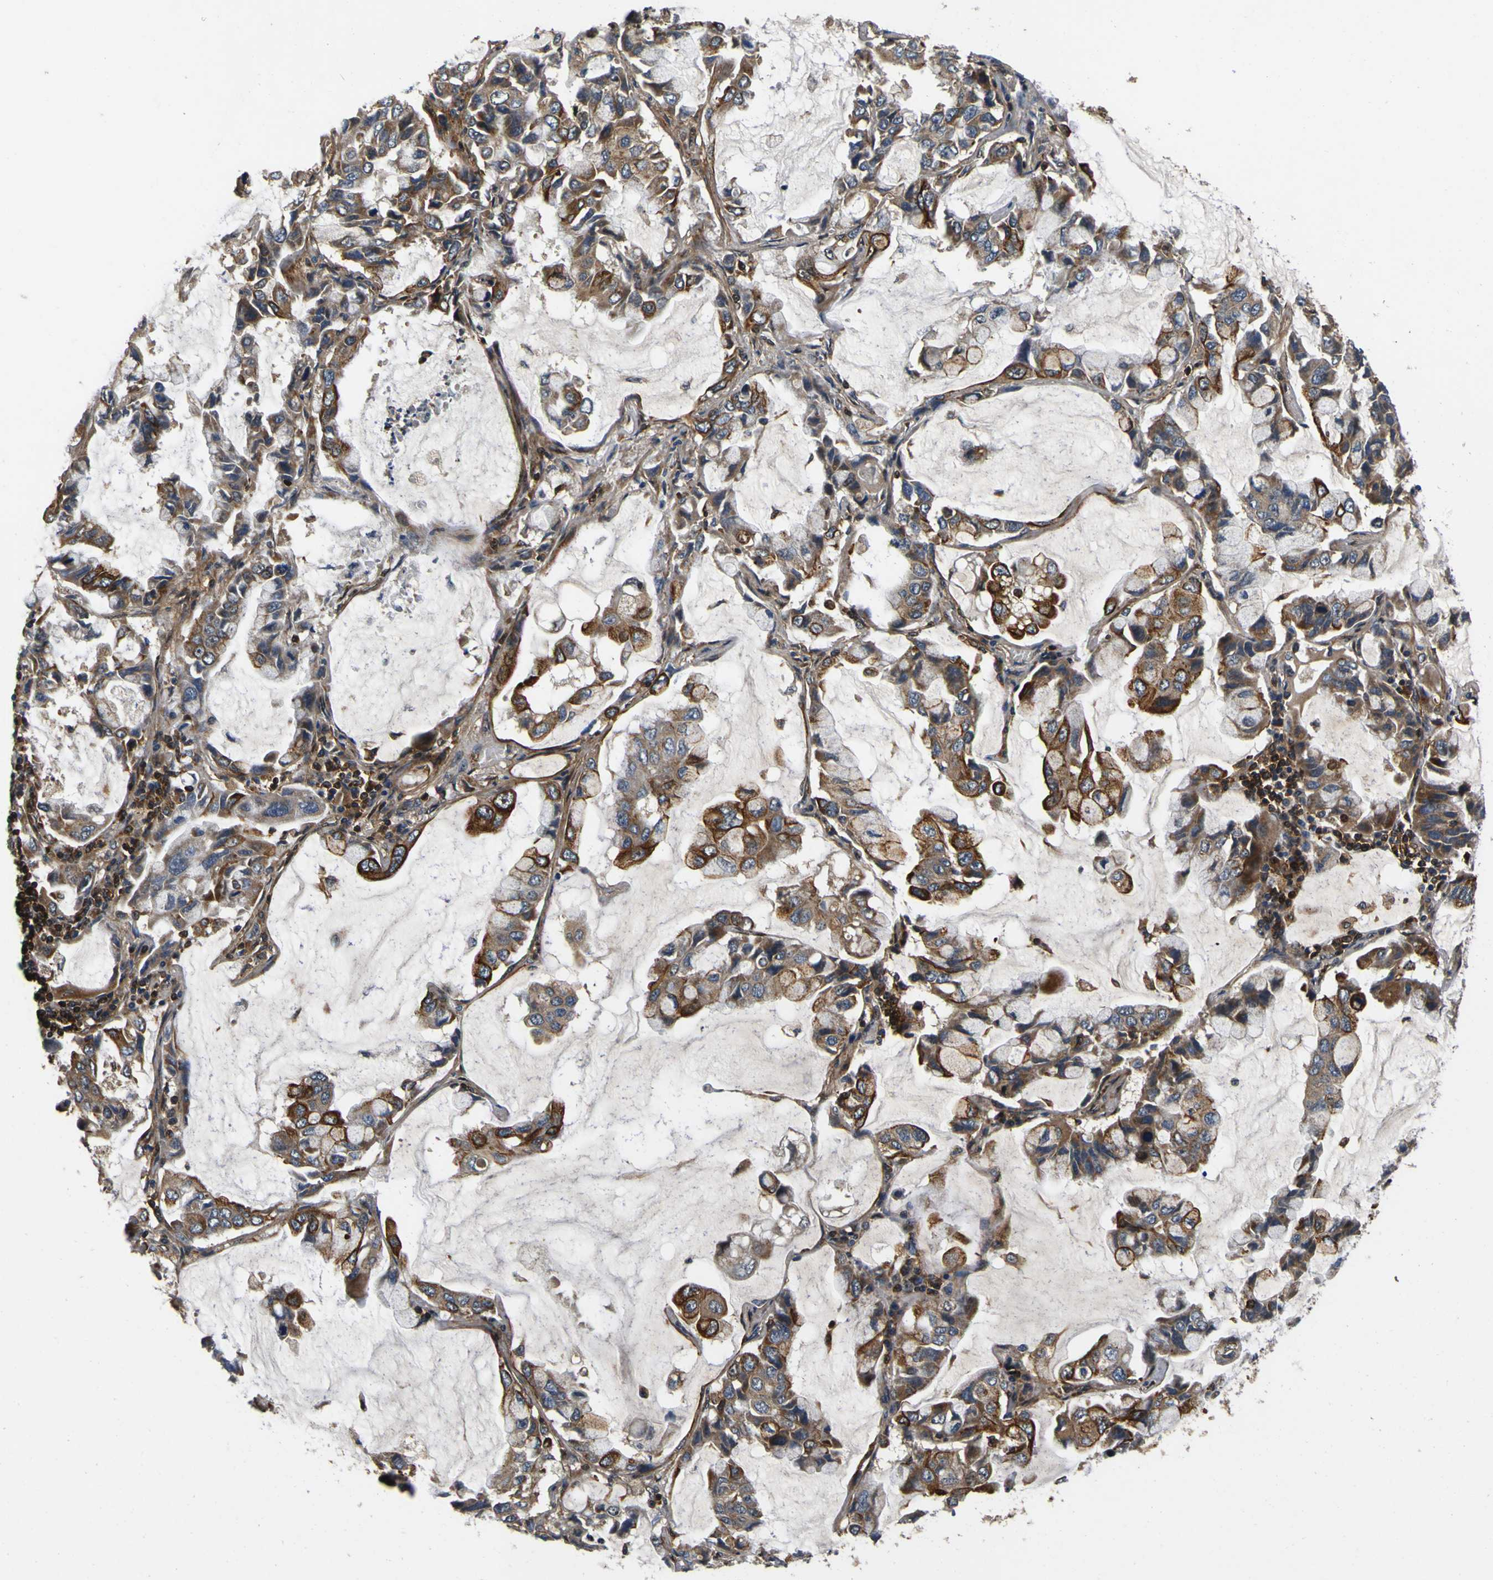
{"staining": {"intensity": "moderate", "quantity": ">75%", "location": "cytoplasmic/membranous"}, "tissue": "lung cancer", "cell_type": "Tumor cells", "image_type": "cancer", "snomed": [{"axis": "morphology", "description": "Adenocarcinoma, NOS"}, {"axis": "topography", "description": "Lung"}], "caption": "Immunohistochemical staining of lung cancer (adenocarcinoma) displays medium levels of moderate cytoplasmic/membranous staining in about >75% of tumor cells.", "gene": "LRP4", "patient": {"sex": "male", "age": 64}}